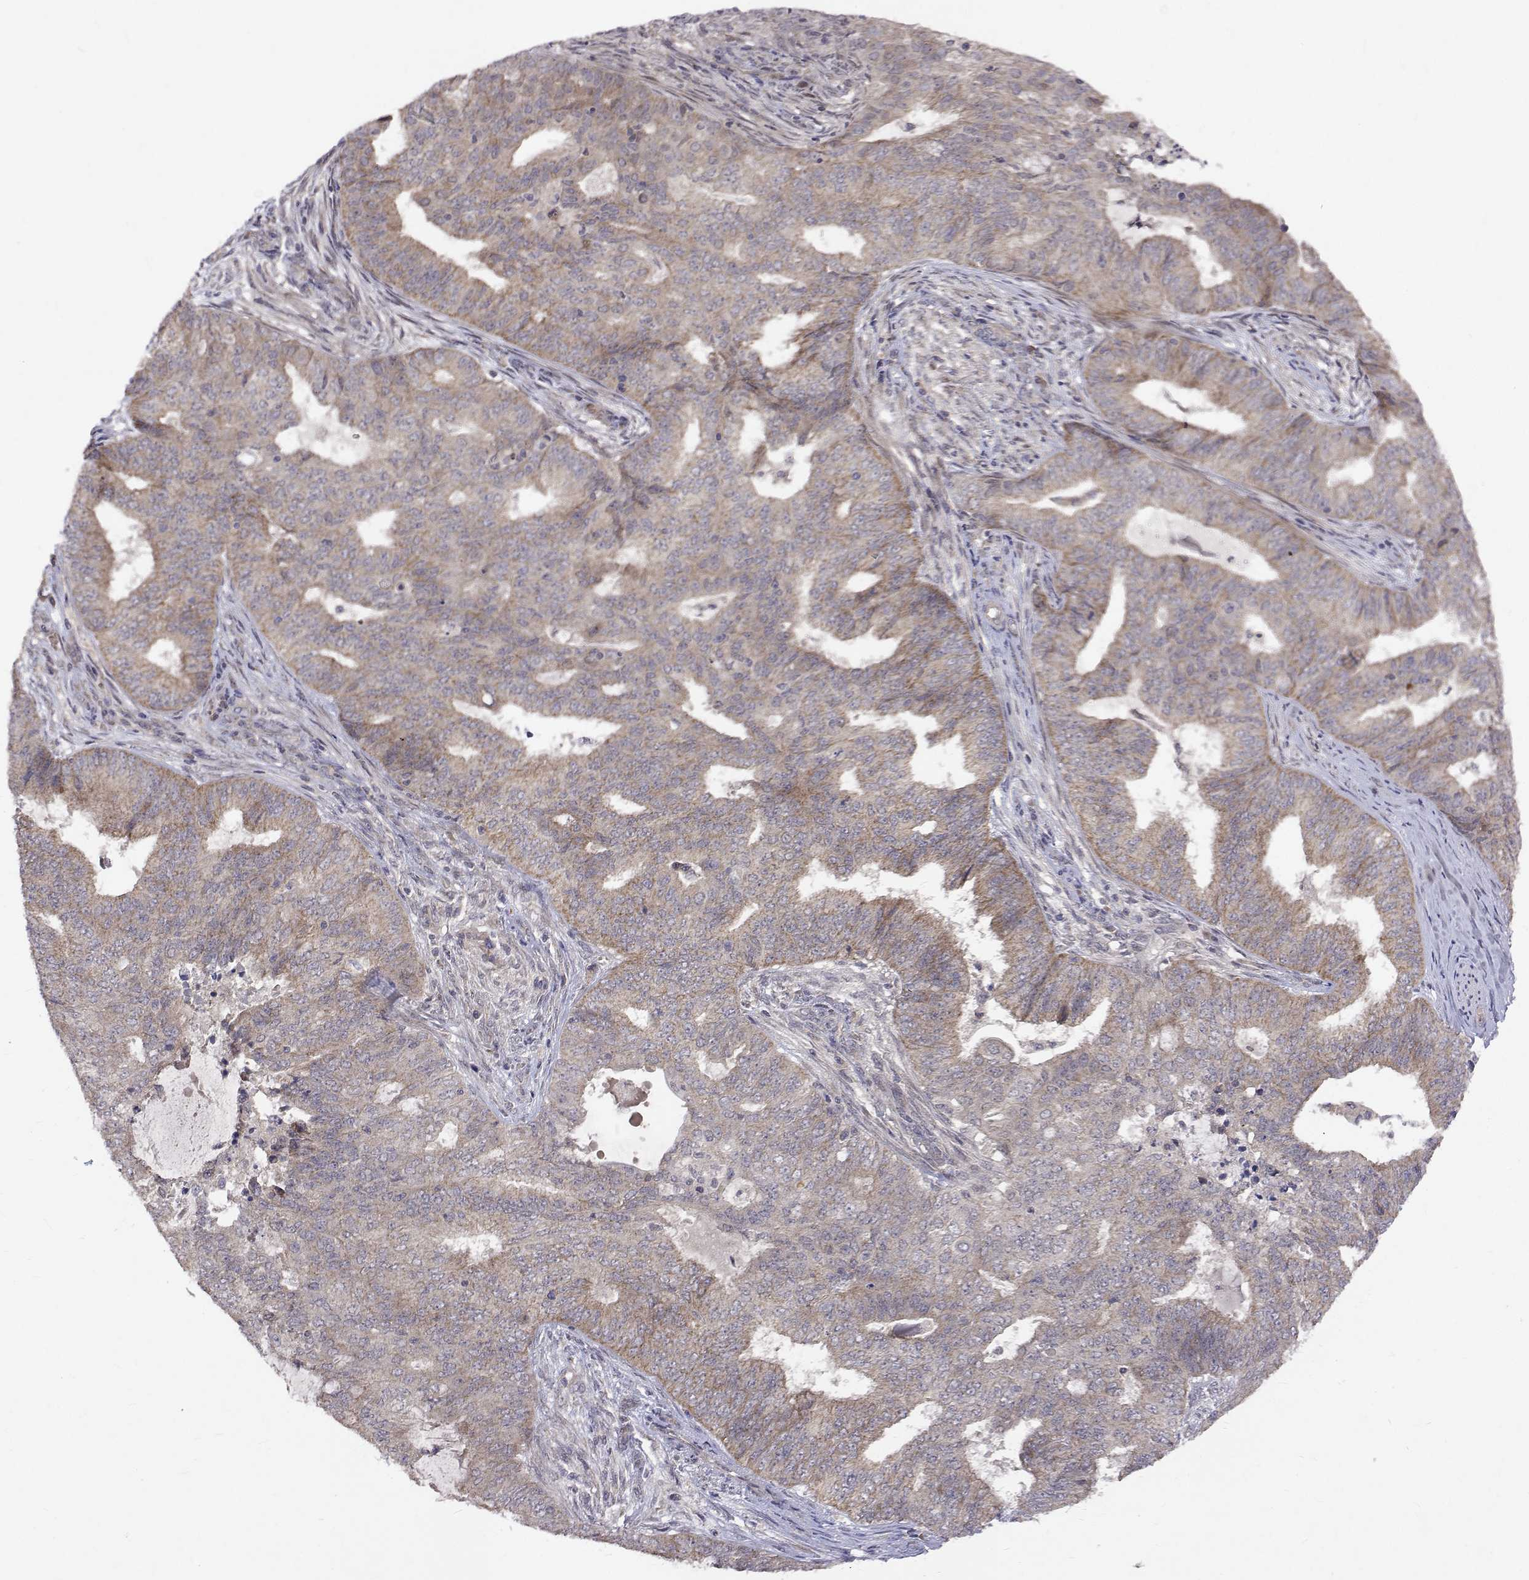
{"staining": {"intensity": "weak", "quantity": "25%-75%", "location": "cytoplasmic/membranous"}, "tissue": "endometrial cancer", "cell_type": "Tumor cells", "image_type": "cancer", "snomed": [{"axis": "morphology", "description": "Adenocarcinoma, NOS"}, {"axis": "topography", "description": "Endometrium"}], "caption": "IHC staining of endometrial cancer (adenocarcinoma), which demonstrates low levels of weak cytoplasmic/membranous positivity in about 25%-75% of tumor cells indicating weak cytoplasmic/membranous protein positivity. The staining was performed using DAB (3,3'-diaminobenzidine) (brown) for protein detection and nuclei were counterstained in hematoxylin (blue).", "gene": "ALKBH8", "patient": {"sex": "female", "age": 62}}